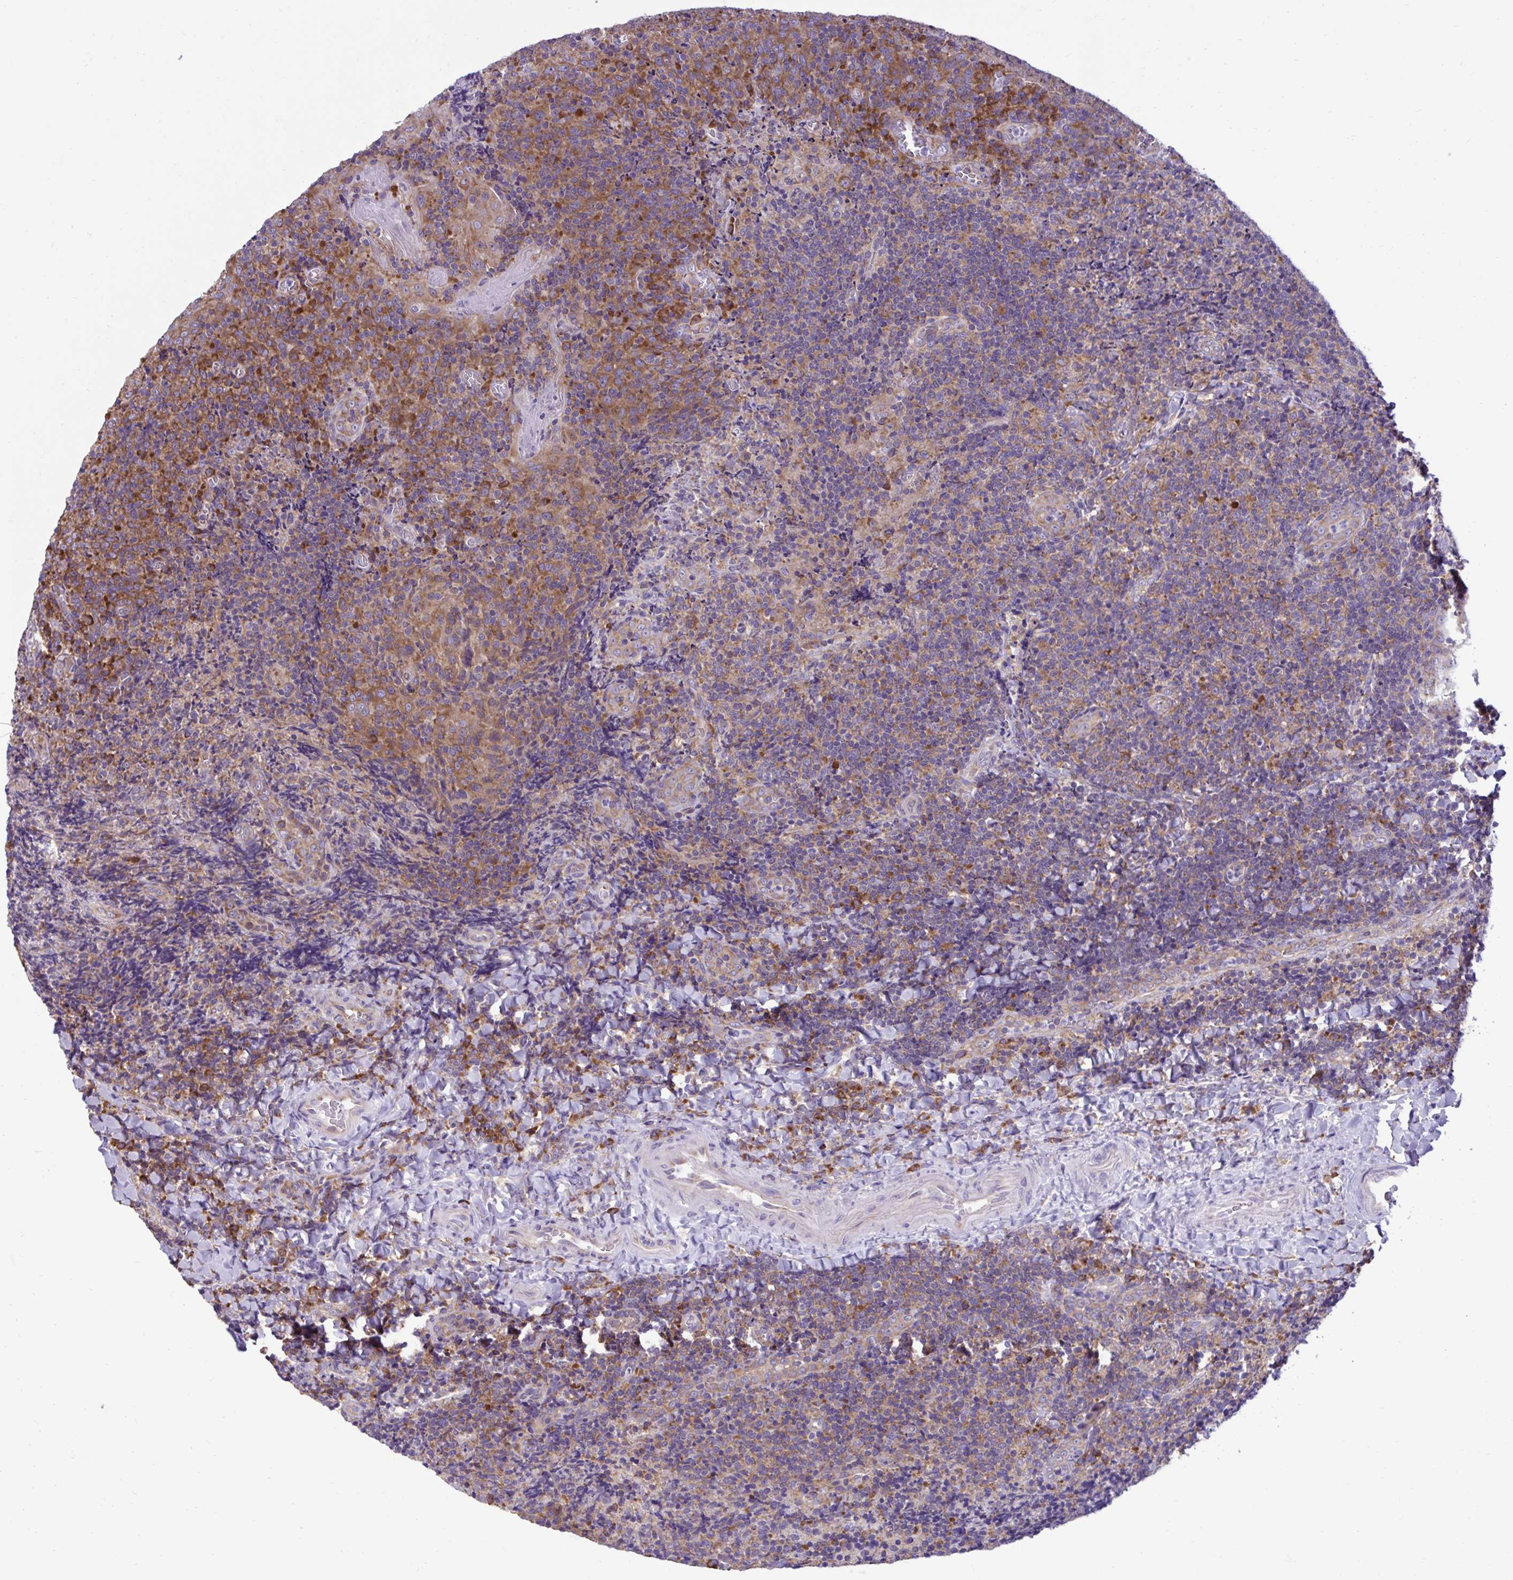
{"staining": {"intensity": "moderate", "quantity": ">75%", "location": "cytoplasmic/membranous"}, "tissue": "tonsil", "cell_type": "Germinal center cells", "image_type": "normal", "snomed": [{"axis": "morphology", "description": "Normal tissue, NOS"}, {"axis": "topography", "description": "Tonsil"}], "caption": "IHC of normal human tonsil exhibits medium levels of moderate cytoplasmic/membranous staining in about >75% of germinal center cells.", "gene": "RPL7", "patient": {"sex": "male", "age": 17}}